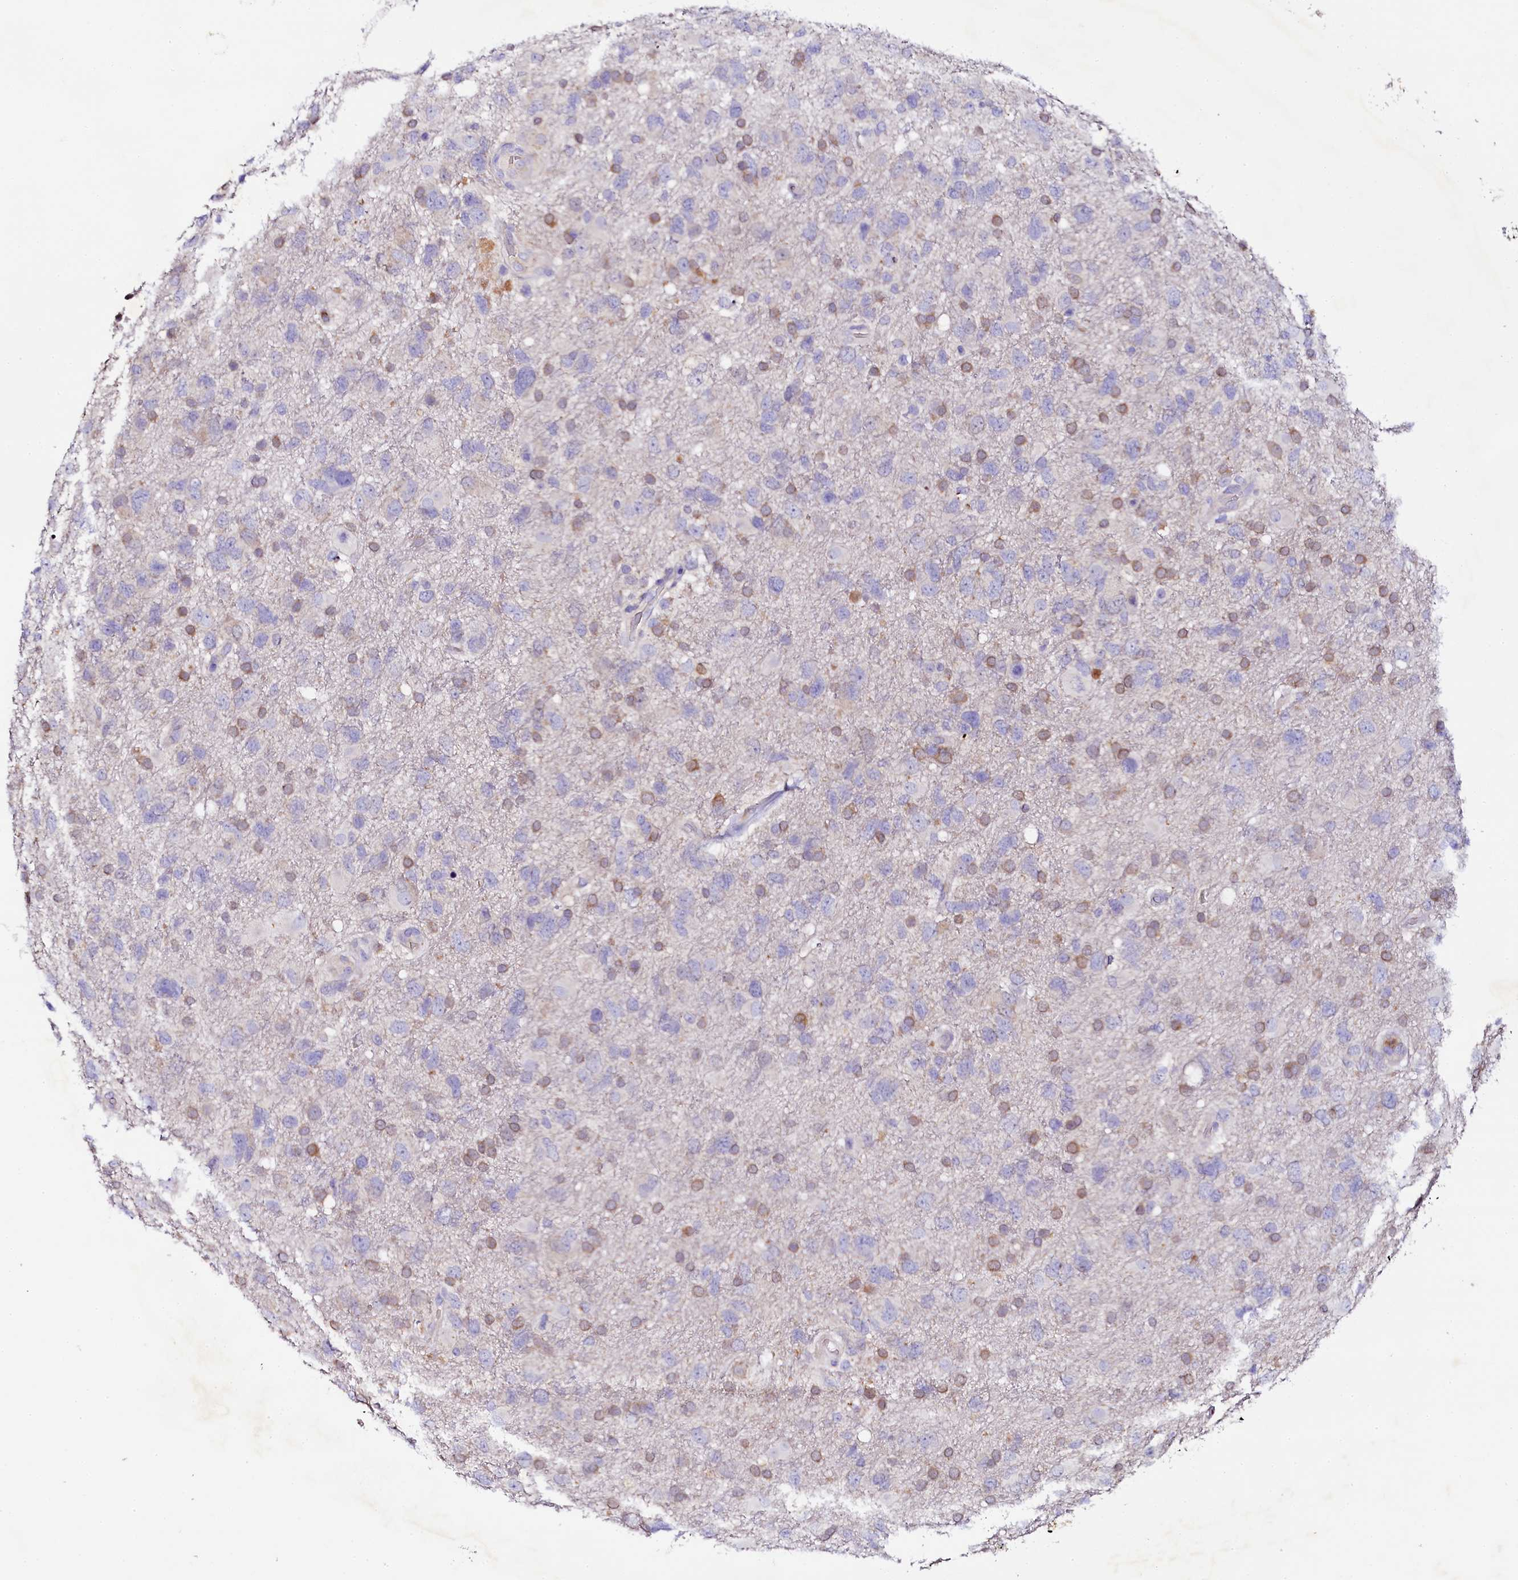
{"staining": {"intensity": "moderate", "quantity": "<25%", "location": "cytoplasmic/membranous"}, "tissue": "glioma", "cell_type": "Tumor cells", "image_type": "cancer", "snomed": [{"axis": "morphology", "description": "Glioma, malignant, High grade"}, {"axis": "topography", "description": "Brain"}], "caption": "Glioma was stained to show a protein in brown. There is low levels of moderate cytoplasmic/membranous positivity in approximately <25% of tumor cells.", "gene": "NAA16", "patient": {"sex": "male", "age": 61}}